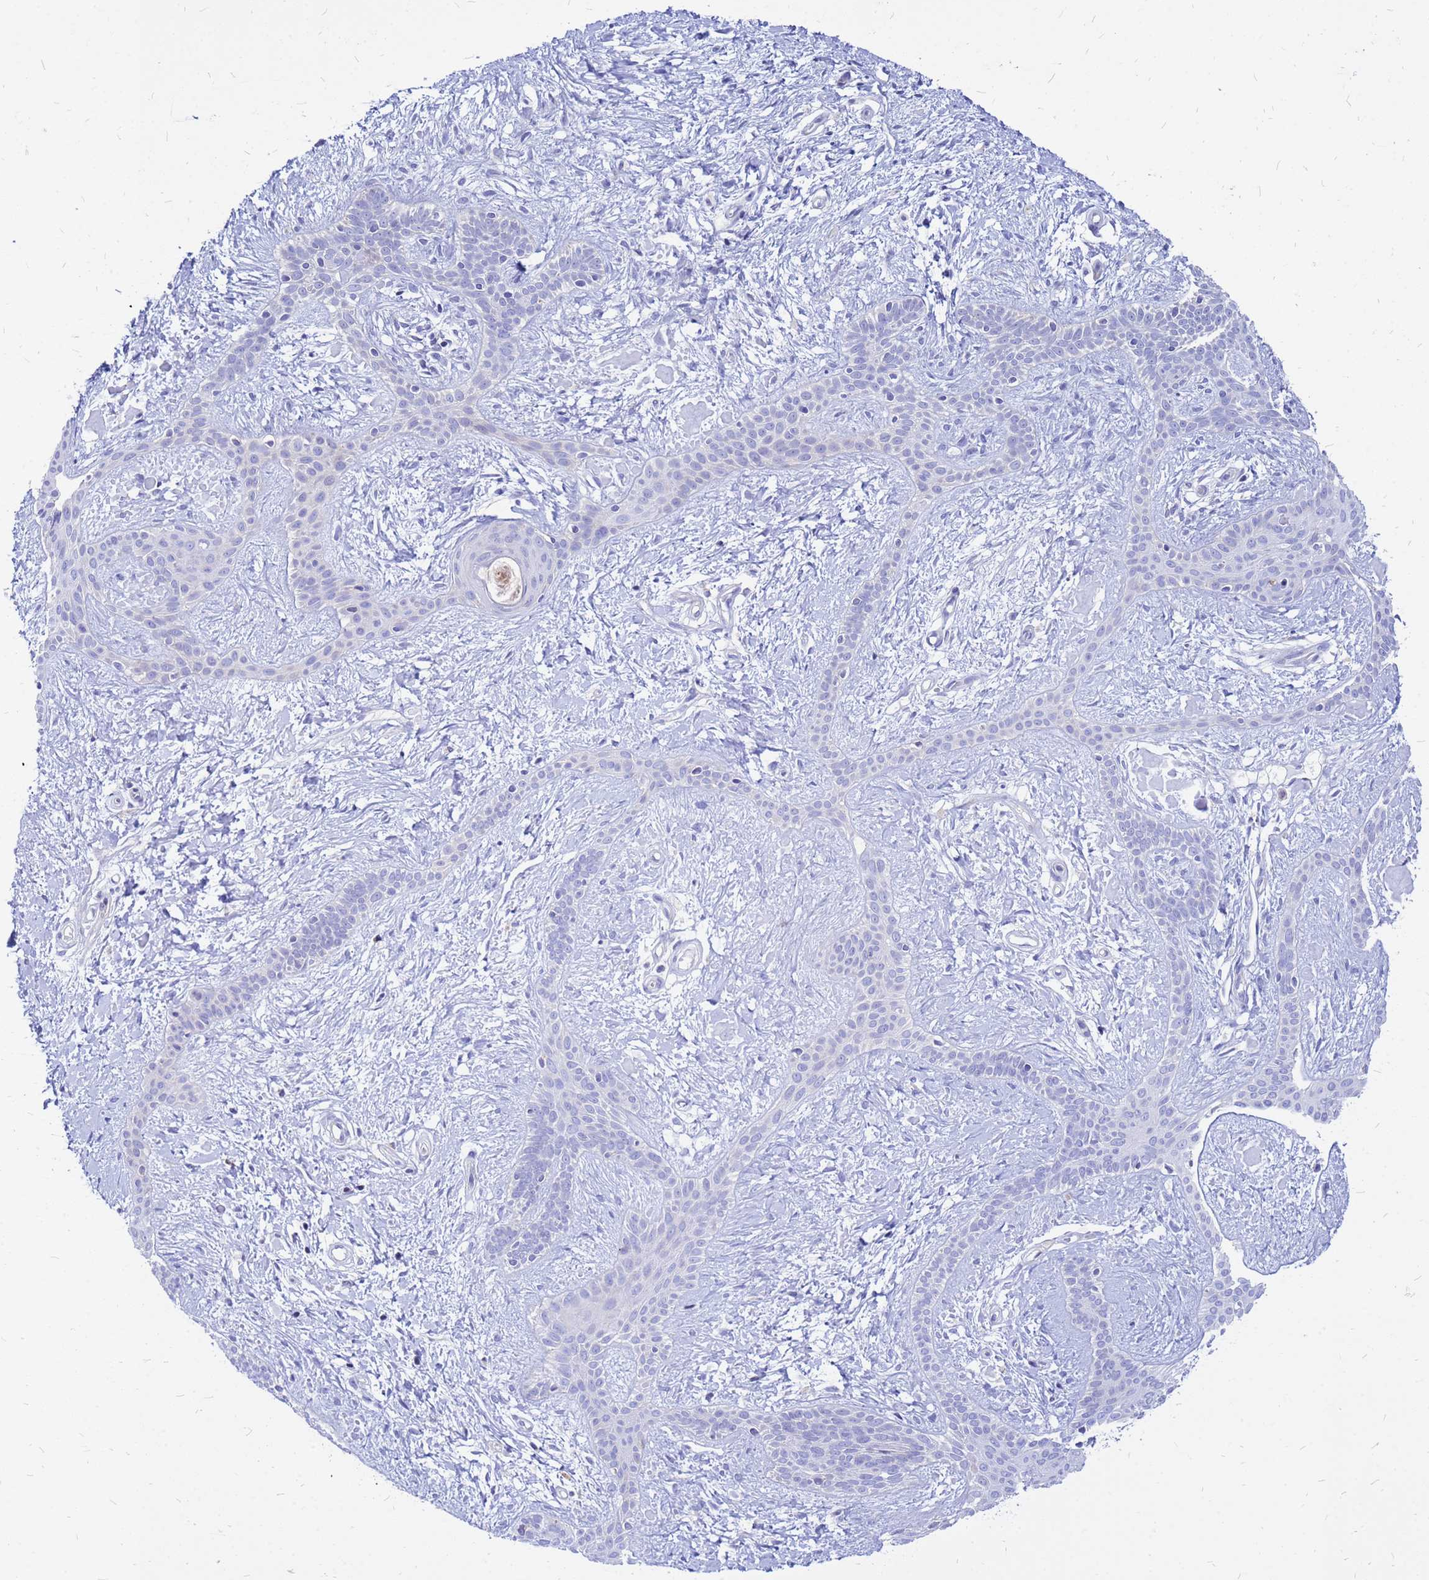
{"staining": {"intensity": "negative", "quantity": "none", "location": "none"}, "tissue": "skin cancer", "cell_type": "Tumor cells", "image_type": "cancer", "snomed": [{"axis": "morphology", "description": "Basal cell carcinoma"}, {"axis": "topography", "description": "Skin"}], "caption": "Immunohistochemistry (IHC) photomicrograph of neoplastic tissue: skin basal cell carcinoma stained with DAB (3,3'-diaminobenzidine) displays no significant protein staining in tumor cells.", "gene": "FHIP1A", "patient": {"sex": "male", "age": 78}}